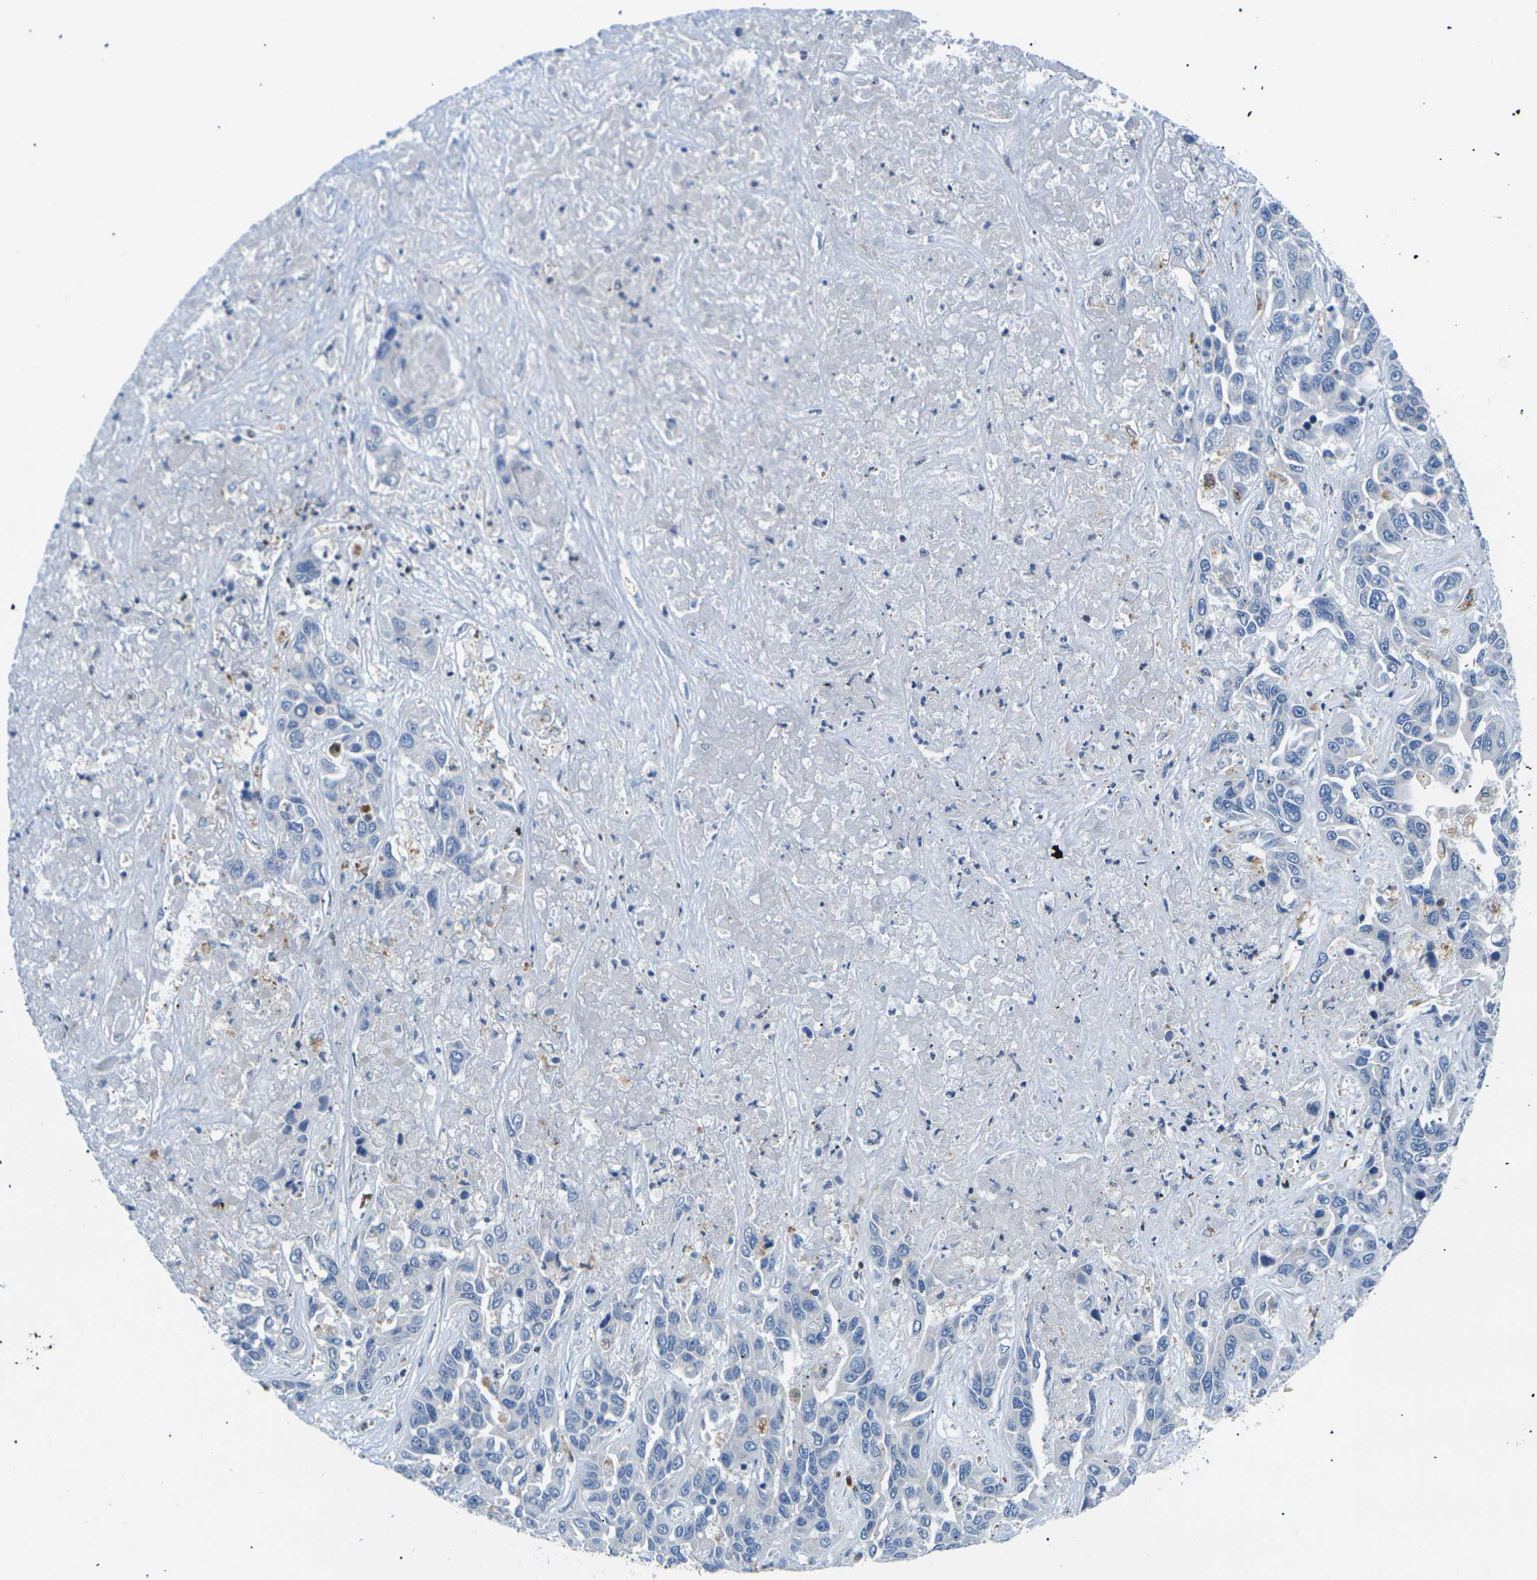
{"staining": {"intensity": "moderate", "quantity": "<25%", "location": "cytoplasmic/membranous"}, "tissue": "liver cancer", "cell_type": "Tumor cells", "image_type": "cancer", "snomed": [{"axis": "morphology", "description": "Cholangiocarcinoma"}, {"axis": "topography", "description": "Liver"}], "caption": "This is a histology image of immunohistochemistry staining of liver cancer (cholangiocarcinoma), which shows moderate staining in the cytoplasmic/membranous of tumor cells.", "gene": "RPS6KA3", "patient": {"sex": "female", "age": 52}}